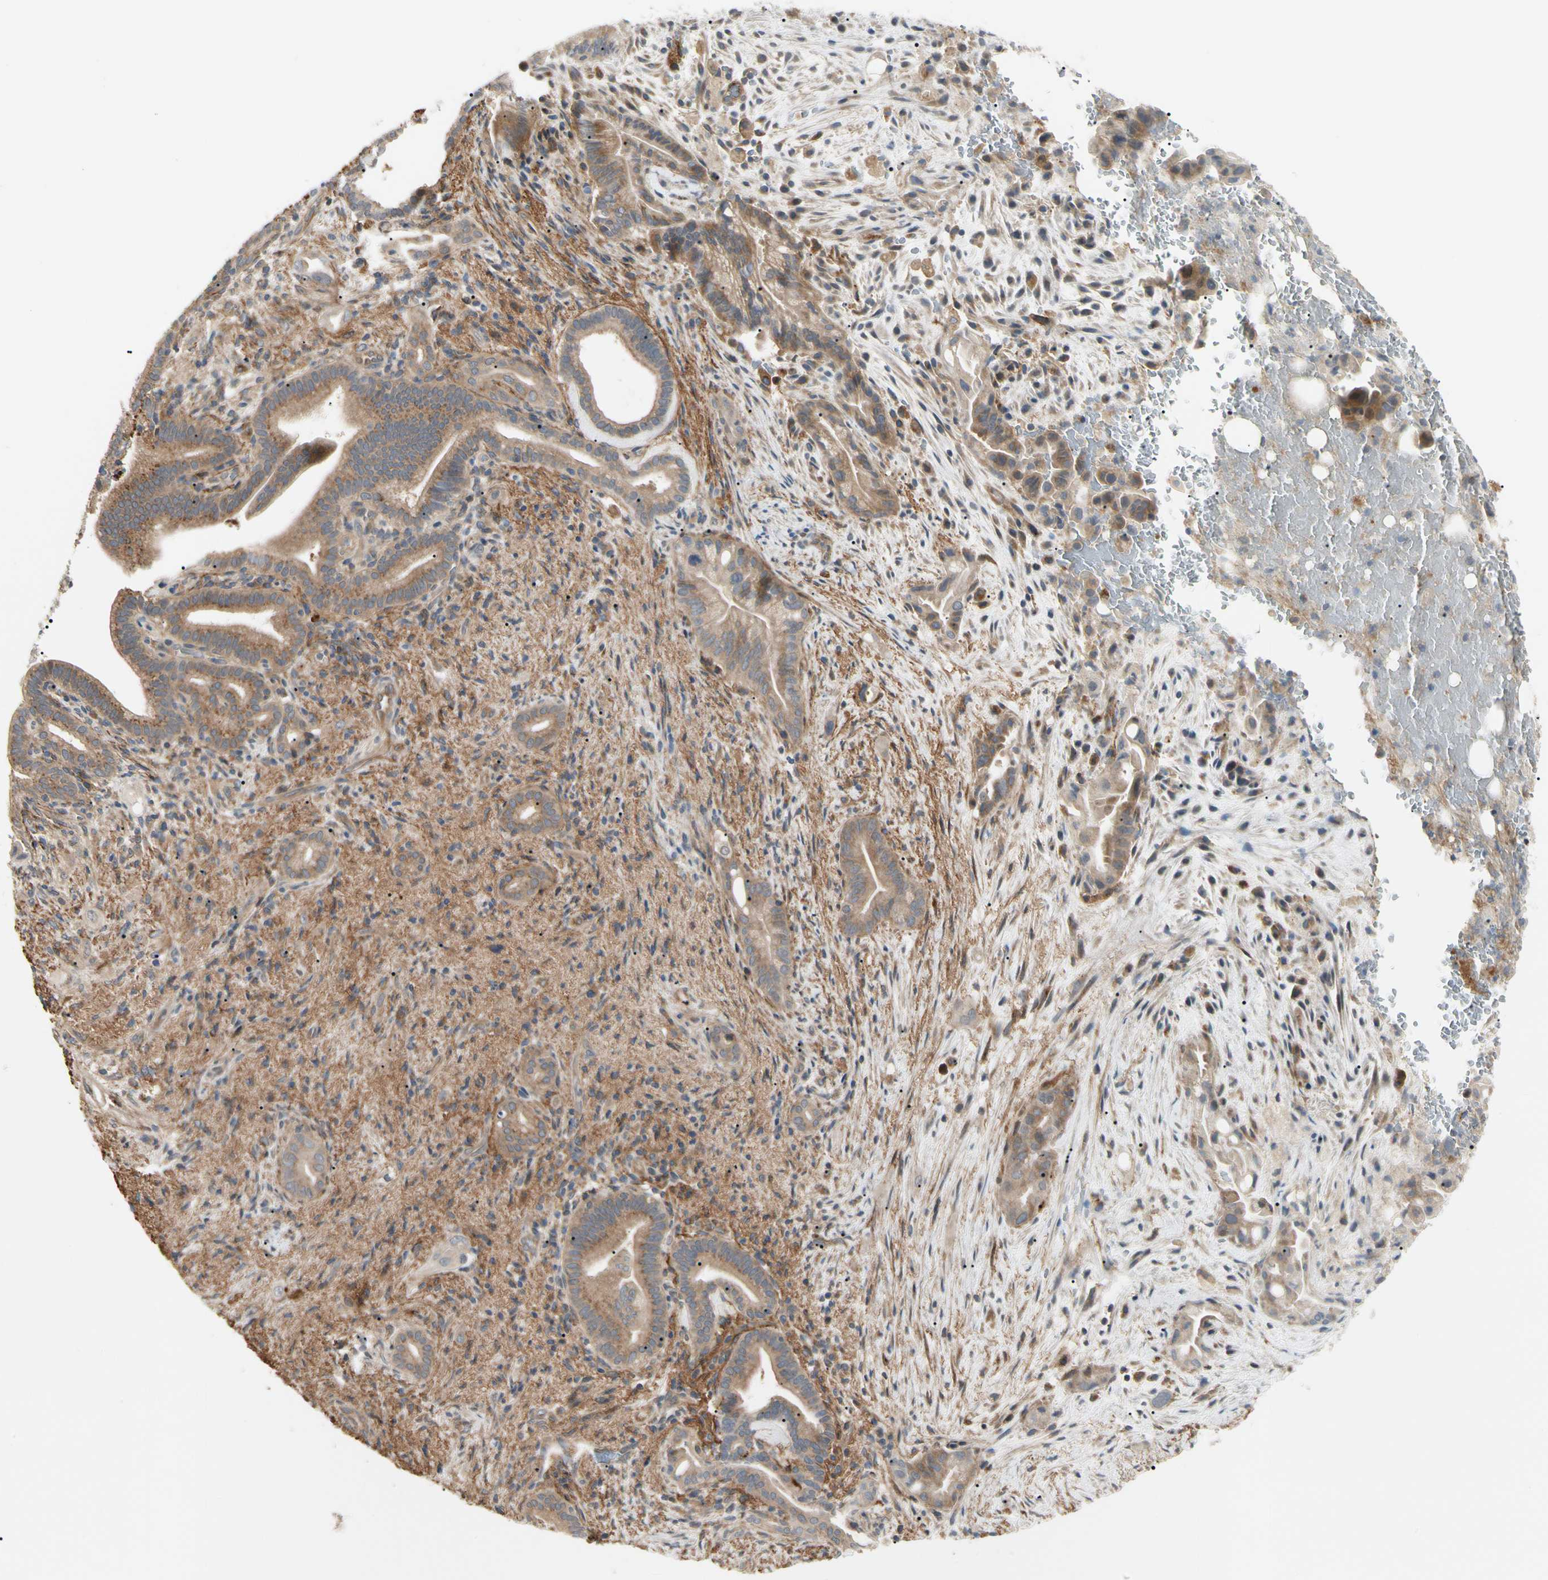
{"staining": {"intensity": "moderate", "quantity": ">75%", "location": "cytoplasmic/membranous"}, "tissue": "liver cancer", "cell_type": "Tumor cells", "image_type": "cancer", "snomed": [{"axis": "morphology", "description": "Cholangiocarcinoma"}, {"axis": "topography", "description": "Liver"}], "caption": "A brown stain labels moderate cytoplasmic/membranous staining of a protein in human liver cancer (cholangiocarcinoma) tumor cells.", "gene": "F2R", "patient": {"sex": "female", "age": 68}}